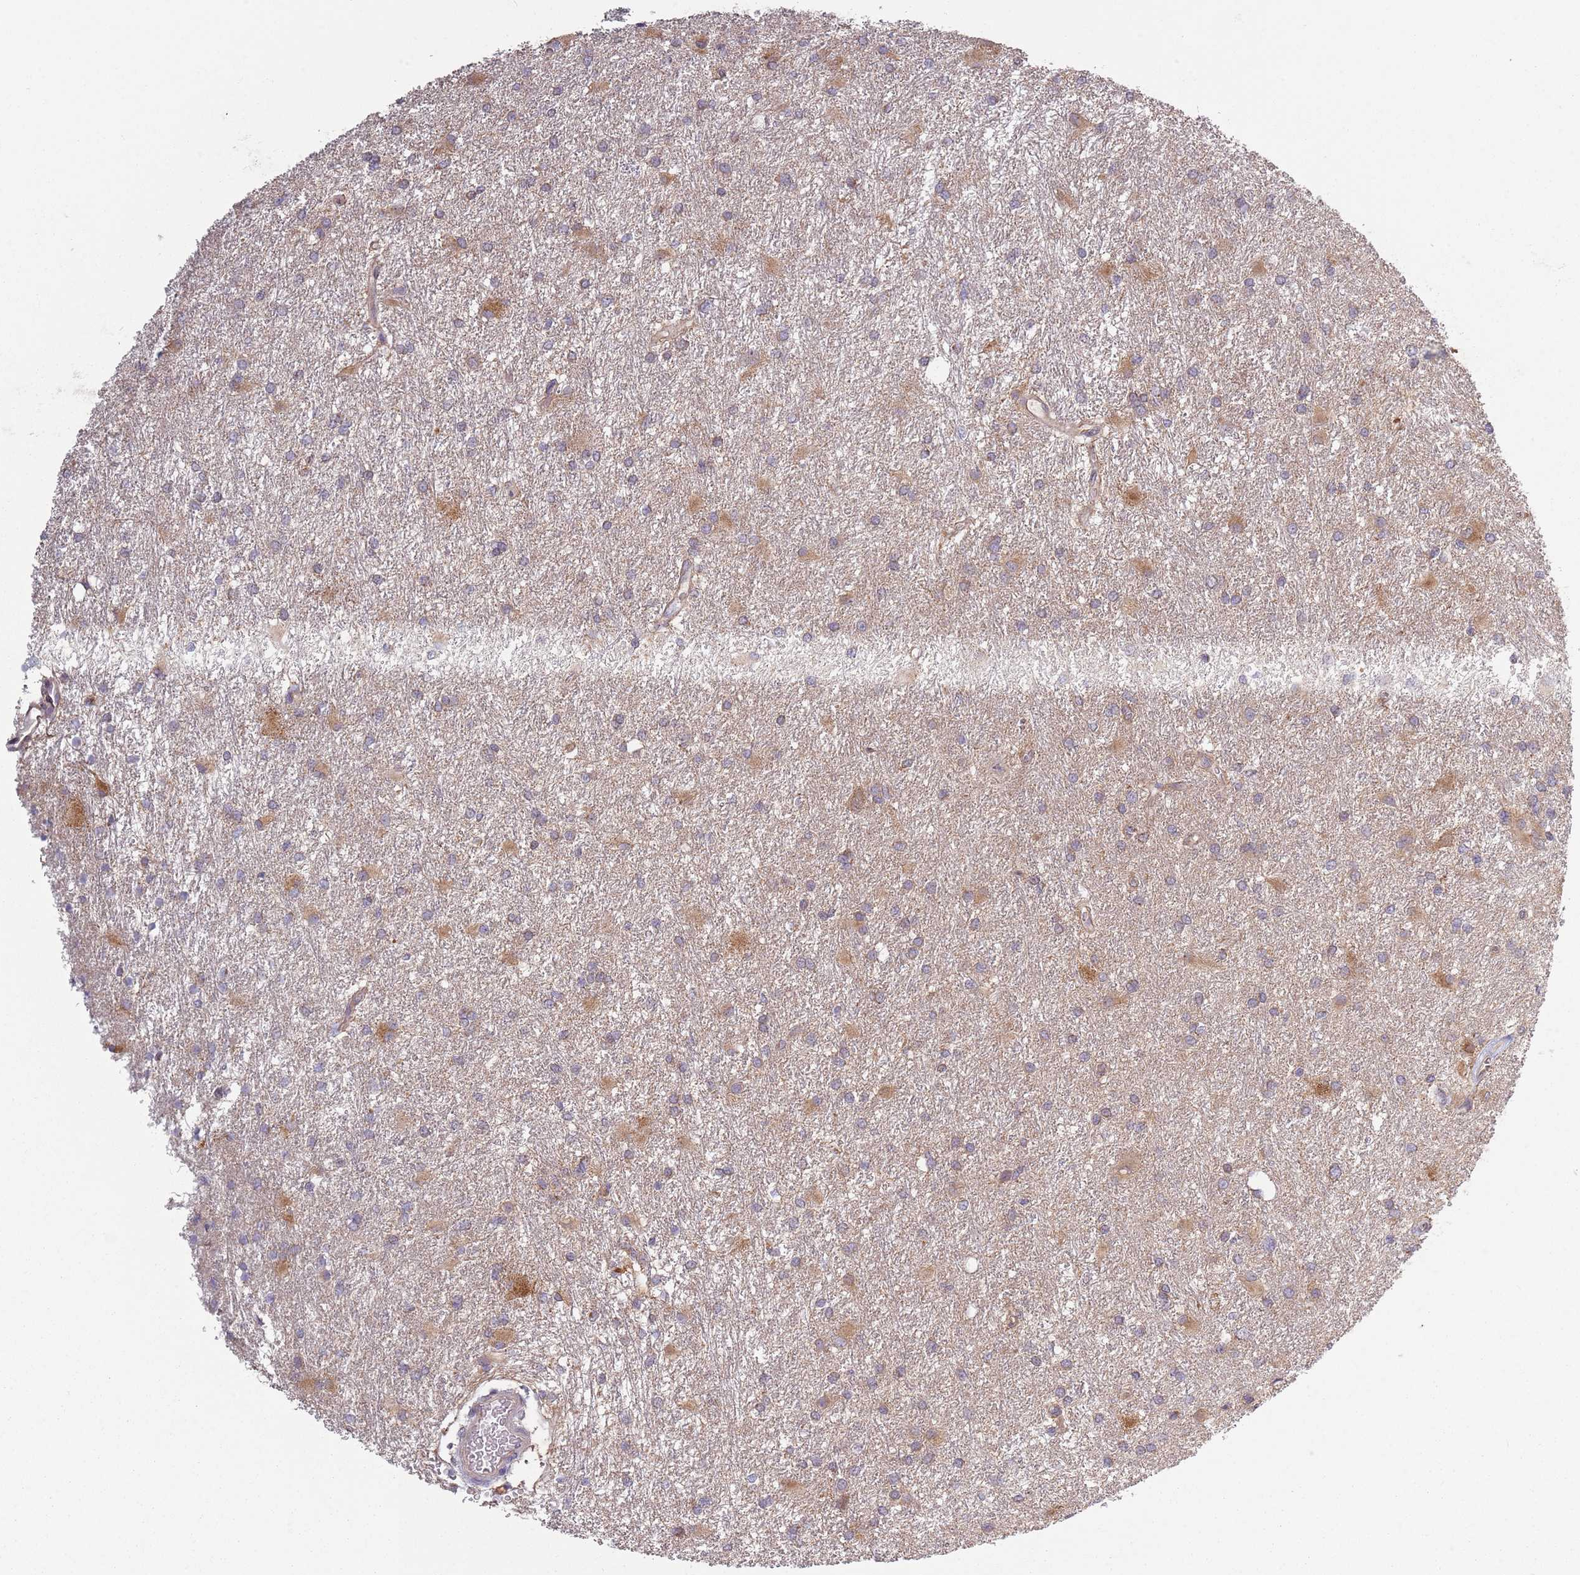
{"staining": {"intensity": "moderate", "quantity": "<25%", "location": "cytoplasmic/membranous"}, "tissue": "glioma", "cell_type": "Tumor cells", "image_type": "cancer", "snomed": [{"axis": "morphology", "description": "Glioma, malignant, High grade"}, {"axis": "topography", "description": "Brain"}], "caption": "Immunohistochemical staining of human glioma reveals low levels of moderate cytoplasmic/membranous expression in approximately <25% of tumor cells.", "gene": "COQ5", "patient": {"sex": "female", "age": 50}}